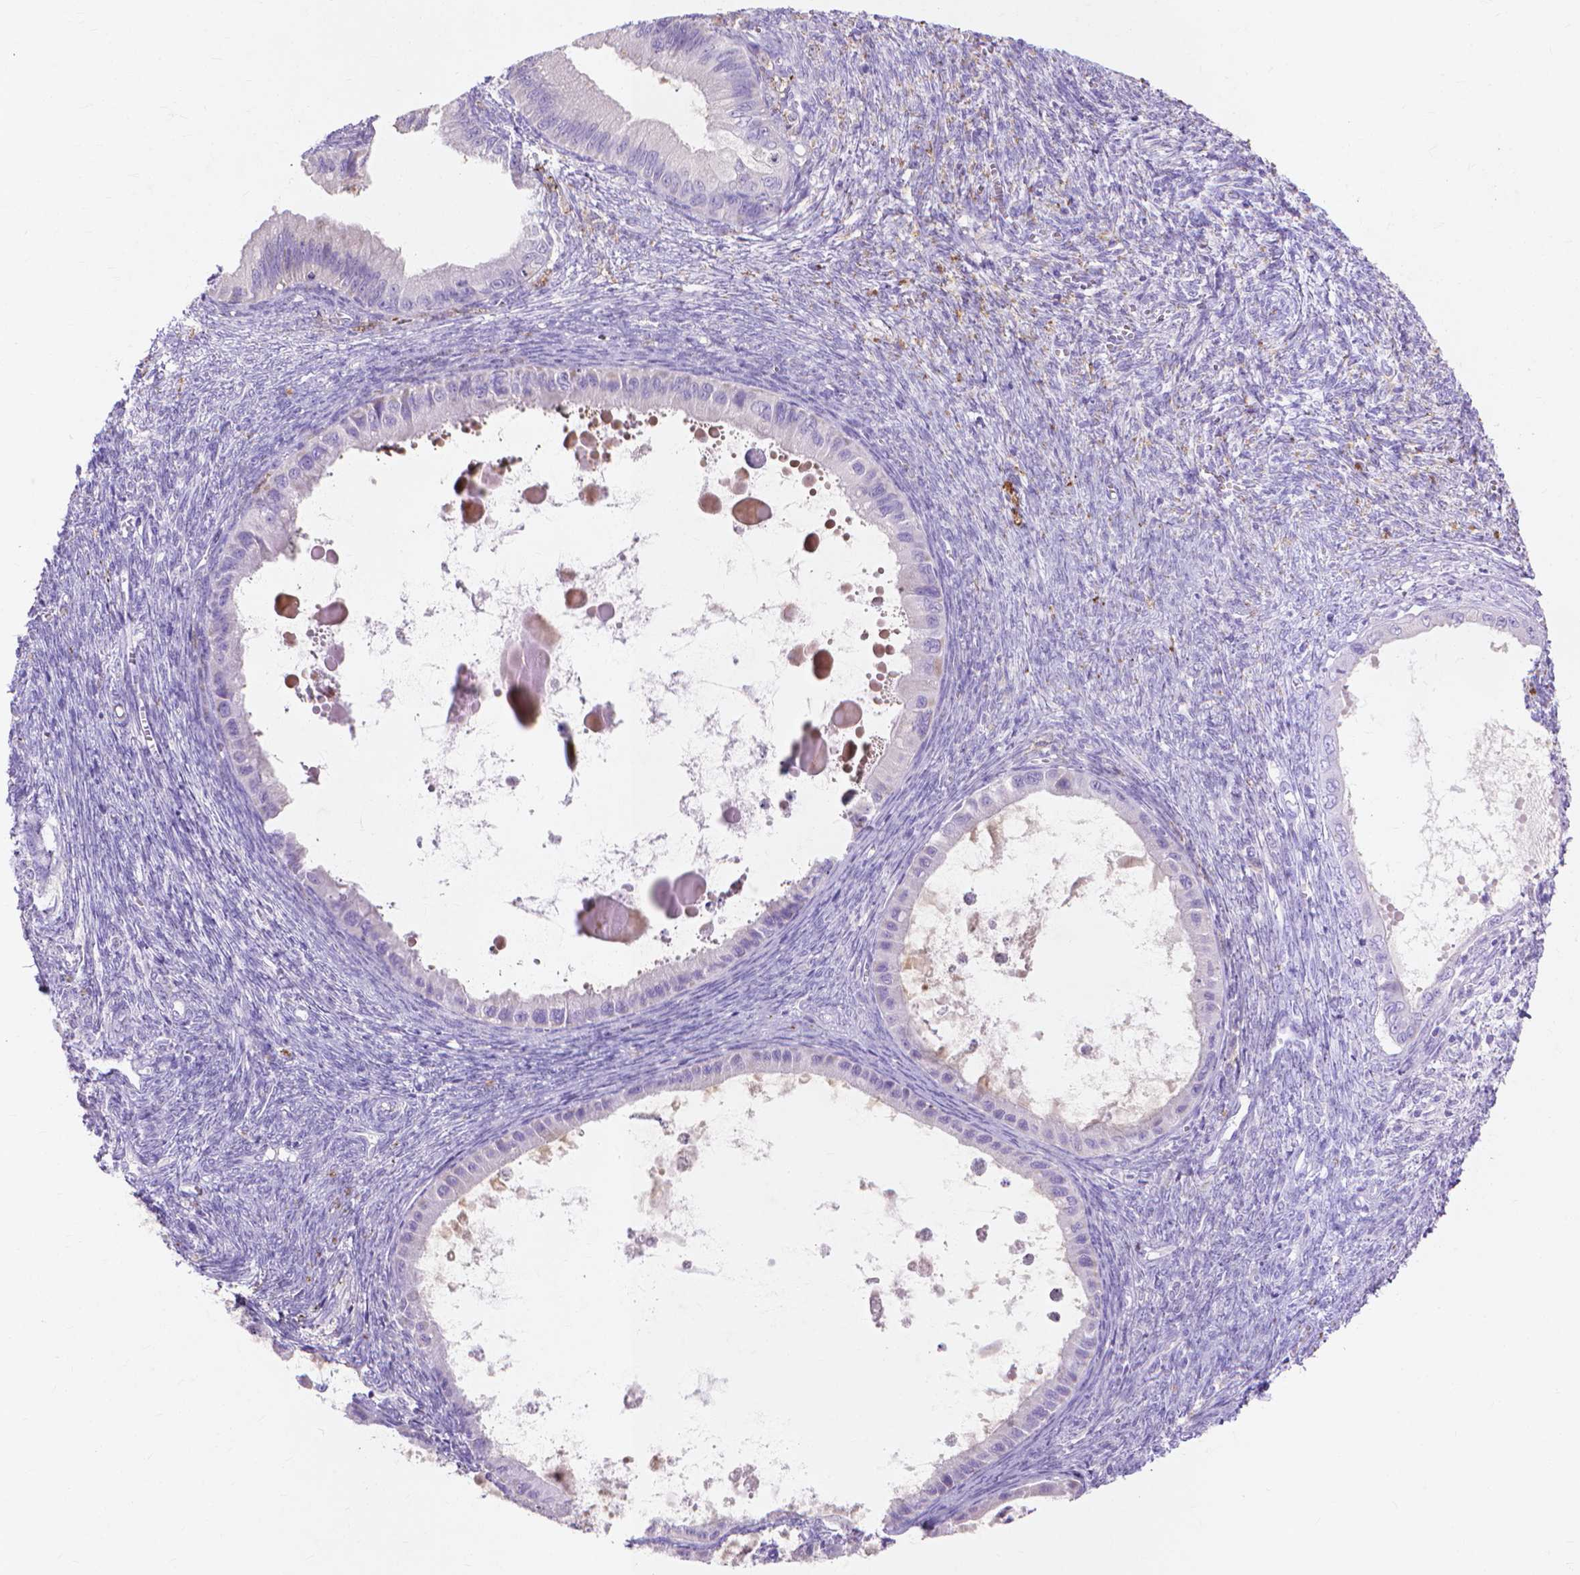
{"staining": {"intensity": "negative", "quantity": "none", "location": "none"}, "tissue": "ovarian cancer", "cell_type": "Tumor cells", "image_type": "cancer", "snomed": [{"axis": "morphology", "description": "Cystadenocarcinoma, mucinous, NOS"}, {"axis": "topography", "description": "Ovary"}], "caption": "An IHC image of ovarian mucinous cystadenocarcinoma is shown. There is no staining in tumor cells of ovarian mucinous cystadenocarcinoma.", "gene": "MMP11", "patient": {"sex": "female", "age": 64}}